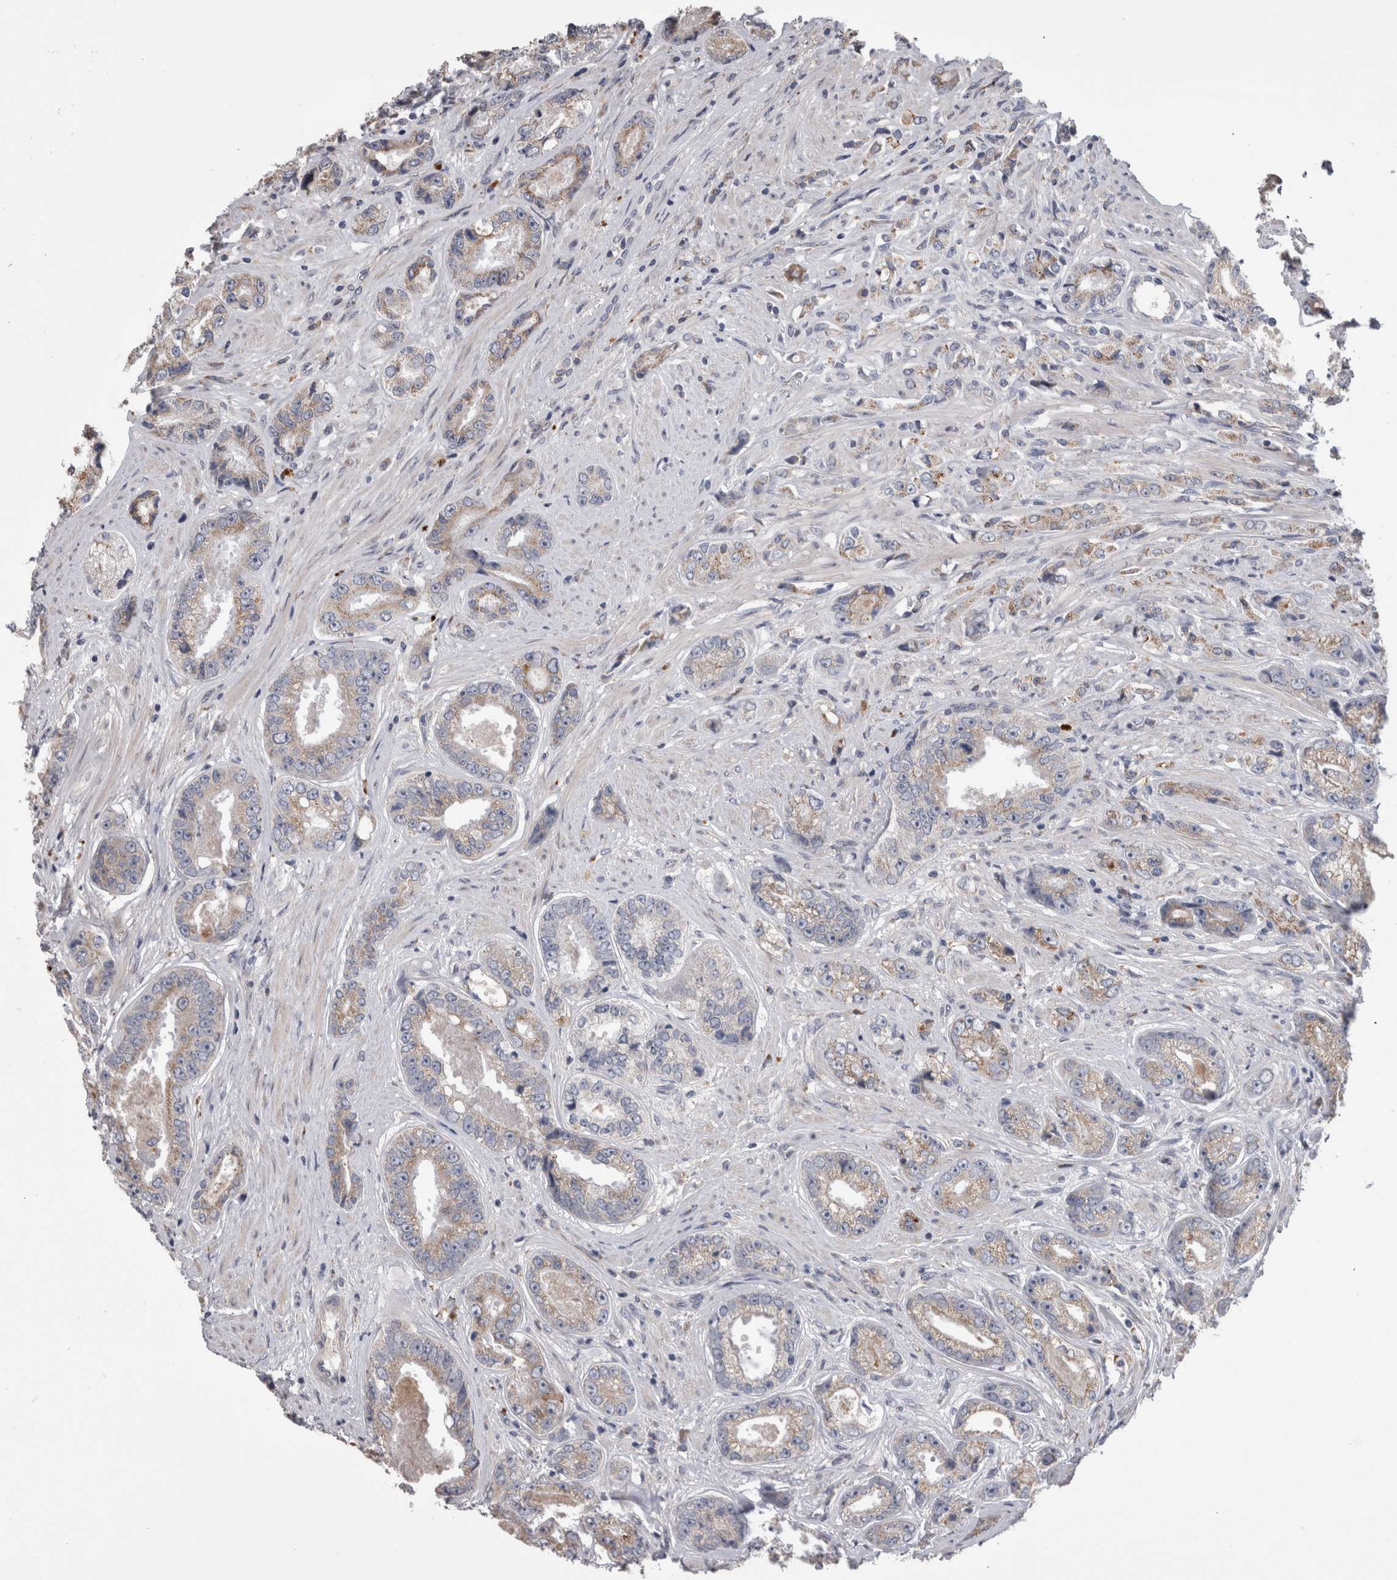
{"staining": {"intensity": "weak", "quantity": "<25%", "location": "cytoplasmic/membranous"}, "tissue": "prostate cancer", "cell_type": "Tumor cells", "image_type": "cancer", "snomed": [{"axis": "morphology", "description": "Adenocarcinoma, High grade"}, {"axis": "topography", "description": "Prostate"}], "caption": "DAB immunohistochemical staining of human prostate adenocarcinoma (high-grade) reveals no significant positivity in tumor cells.", "gene": "STC1", "patient": {"sex": "male", "age": 61}}